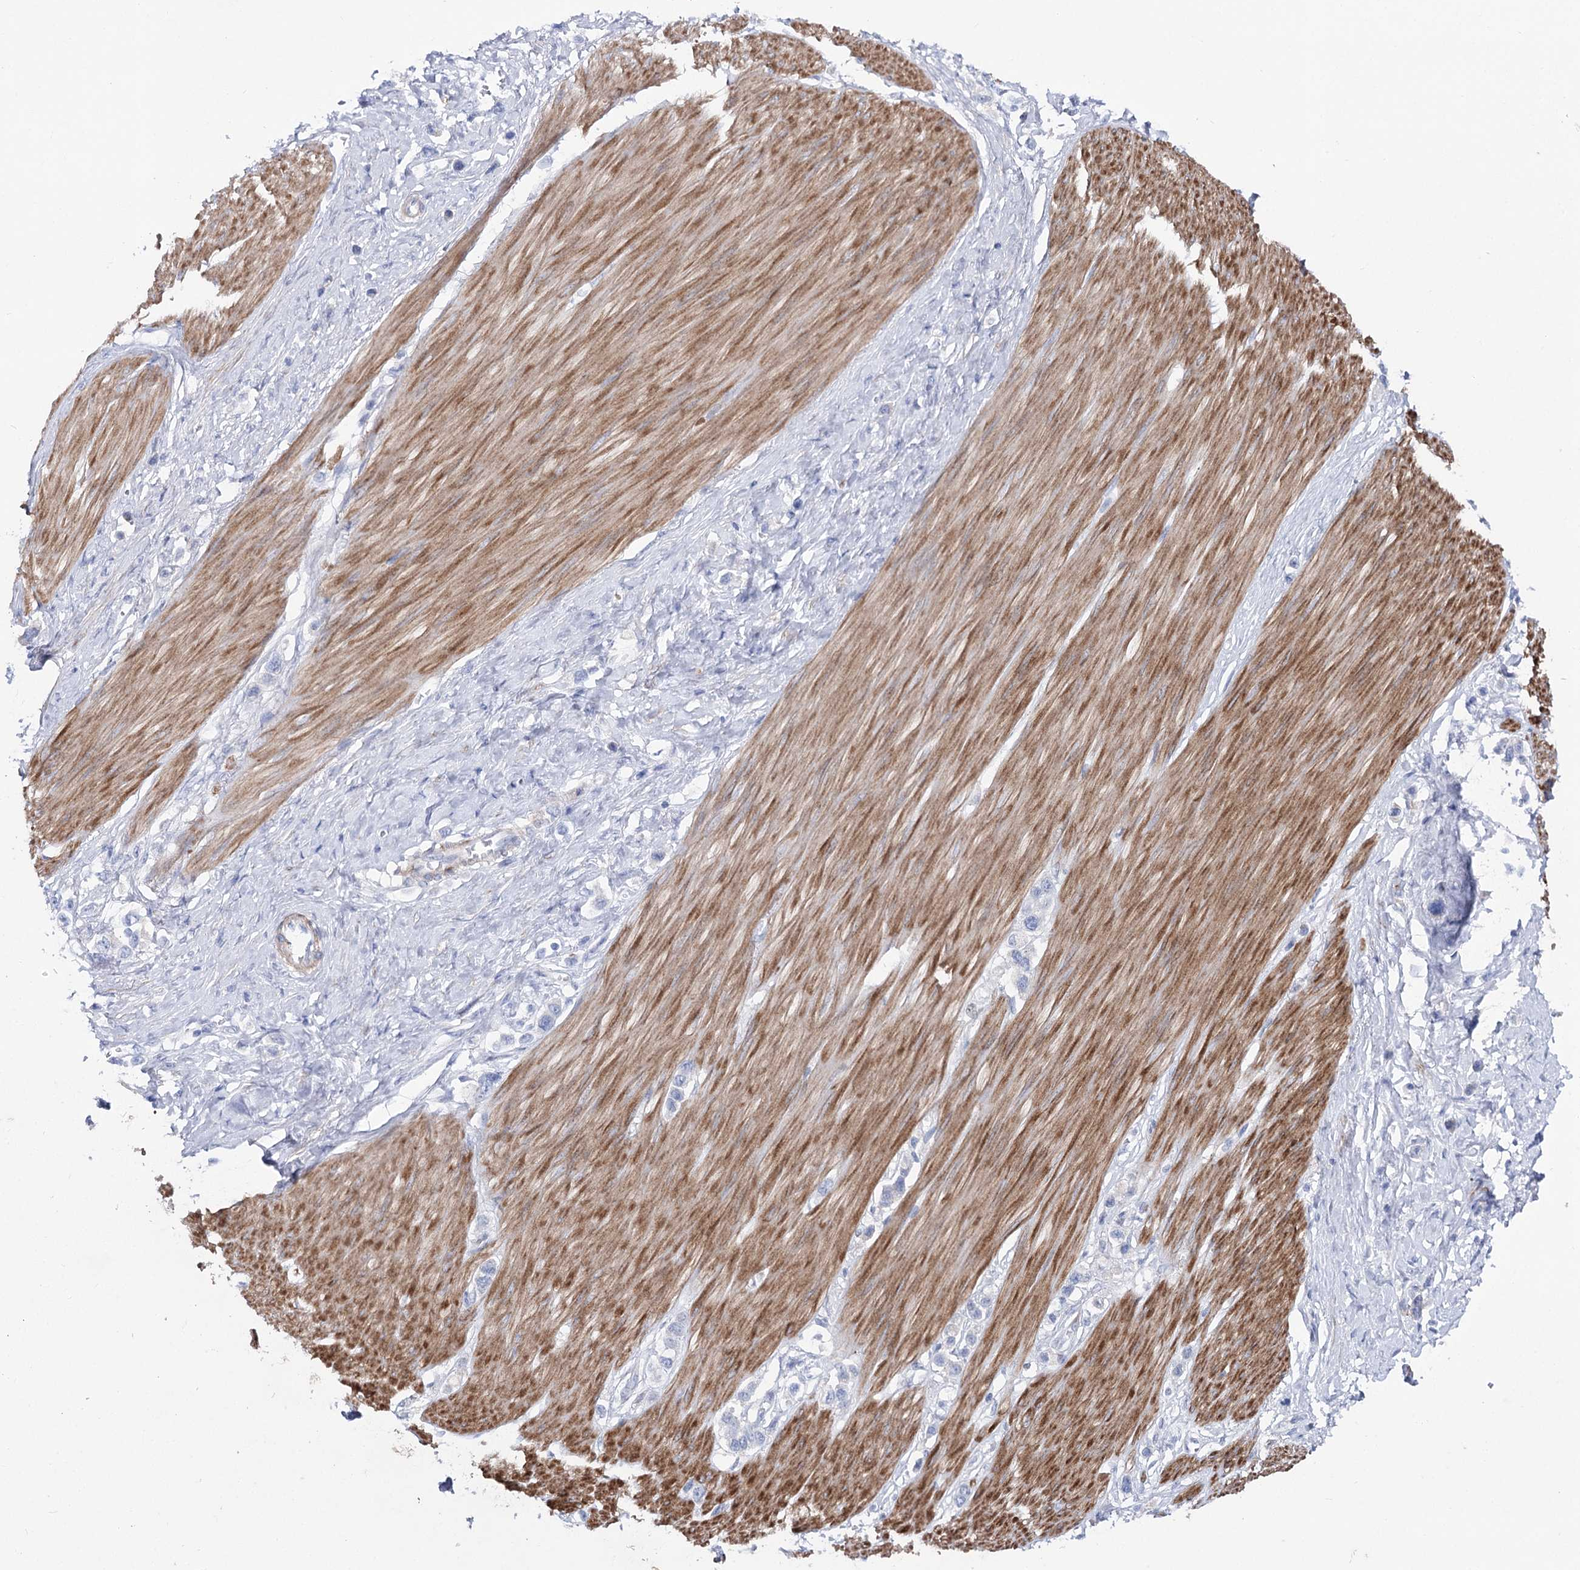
{"staining": {"intensity": "negative", "quantity": "none", "location": "none"}, "tissue": "stomach cancer", "cell_type": "Tumor cells", "image_type": "cancer", "snomed": [{"axis": "morphology", "description": "Adenocarcinoma, NOS"}, {"axis": "topography", "description": "Stomach"}], "caption": "DAB immunohistochemical staining of human stomach cancer displays no significant expression in tumor cells.", "gene": "ANKRD23", "patient": {"sex": "female", "age": 65}}